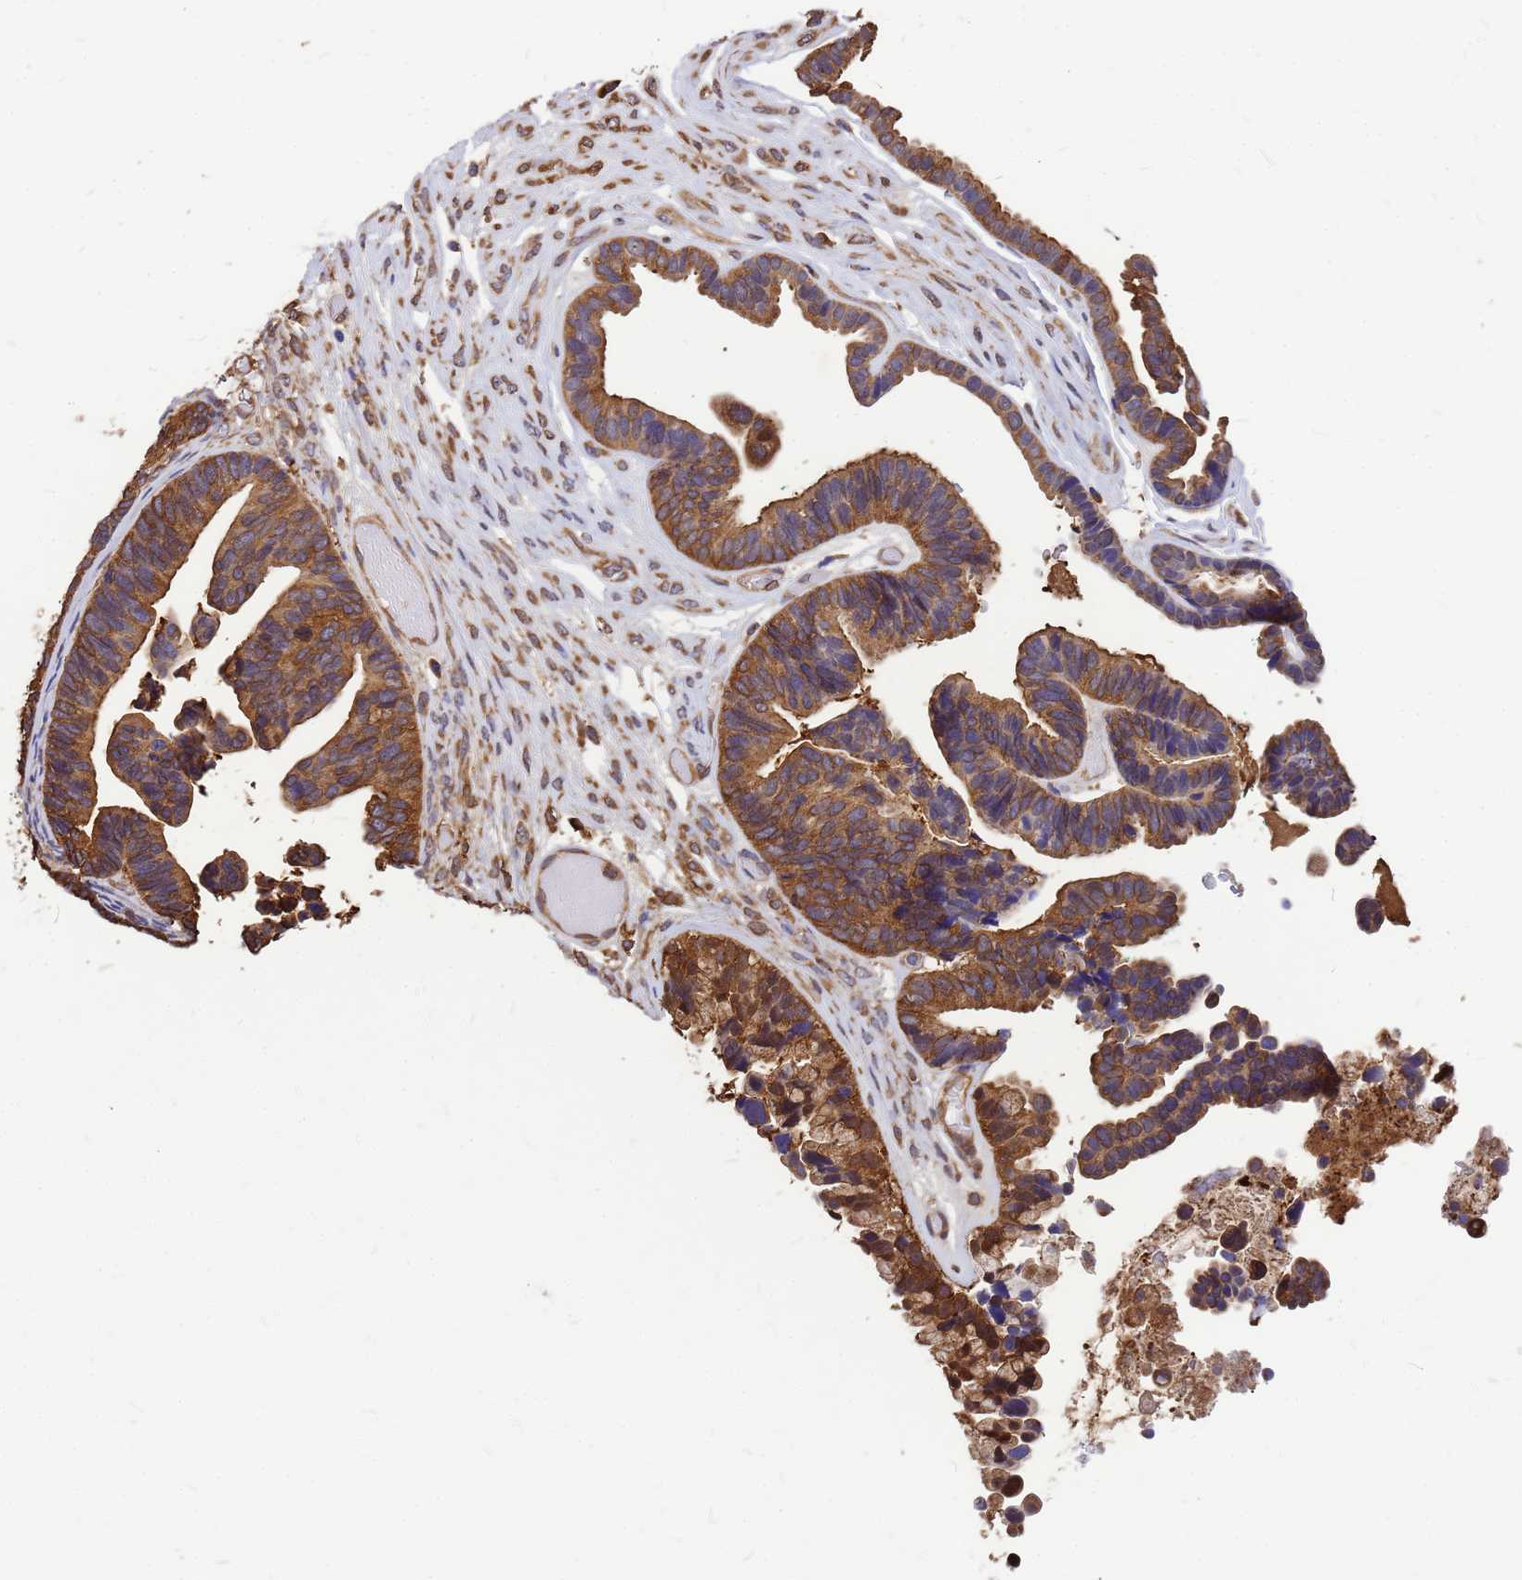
{"staining": {"intensity": "moderate", "quantity": ">75%", "location": "cytoplasmic/membranous"}, "tissue": "ovarian cancer", "cell_type": "Tumor cells", "image_type": "cancer", "snomed": [{"axis": "morphology", "description": "Cystadenocarcinoma, serous, NOS"}, {"axis": "topography", "description": "Ovary"}], "caption": "DAB immunohistochemical staining of ovarian serous cystadenocarcinoma reveals moderate cytoplasmic/membranous protein staining in about >75% of tumor cells. (IHC, brightfield microscopy, high magnification).", "gene": "GID4", "patient": {"sex": "female", "age": 56}}